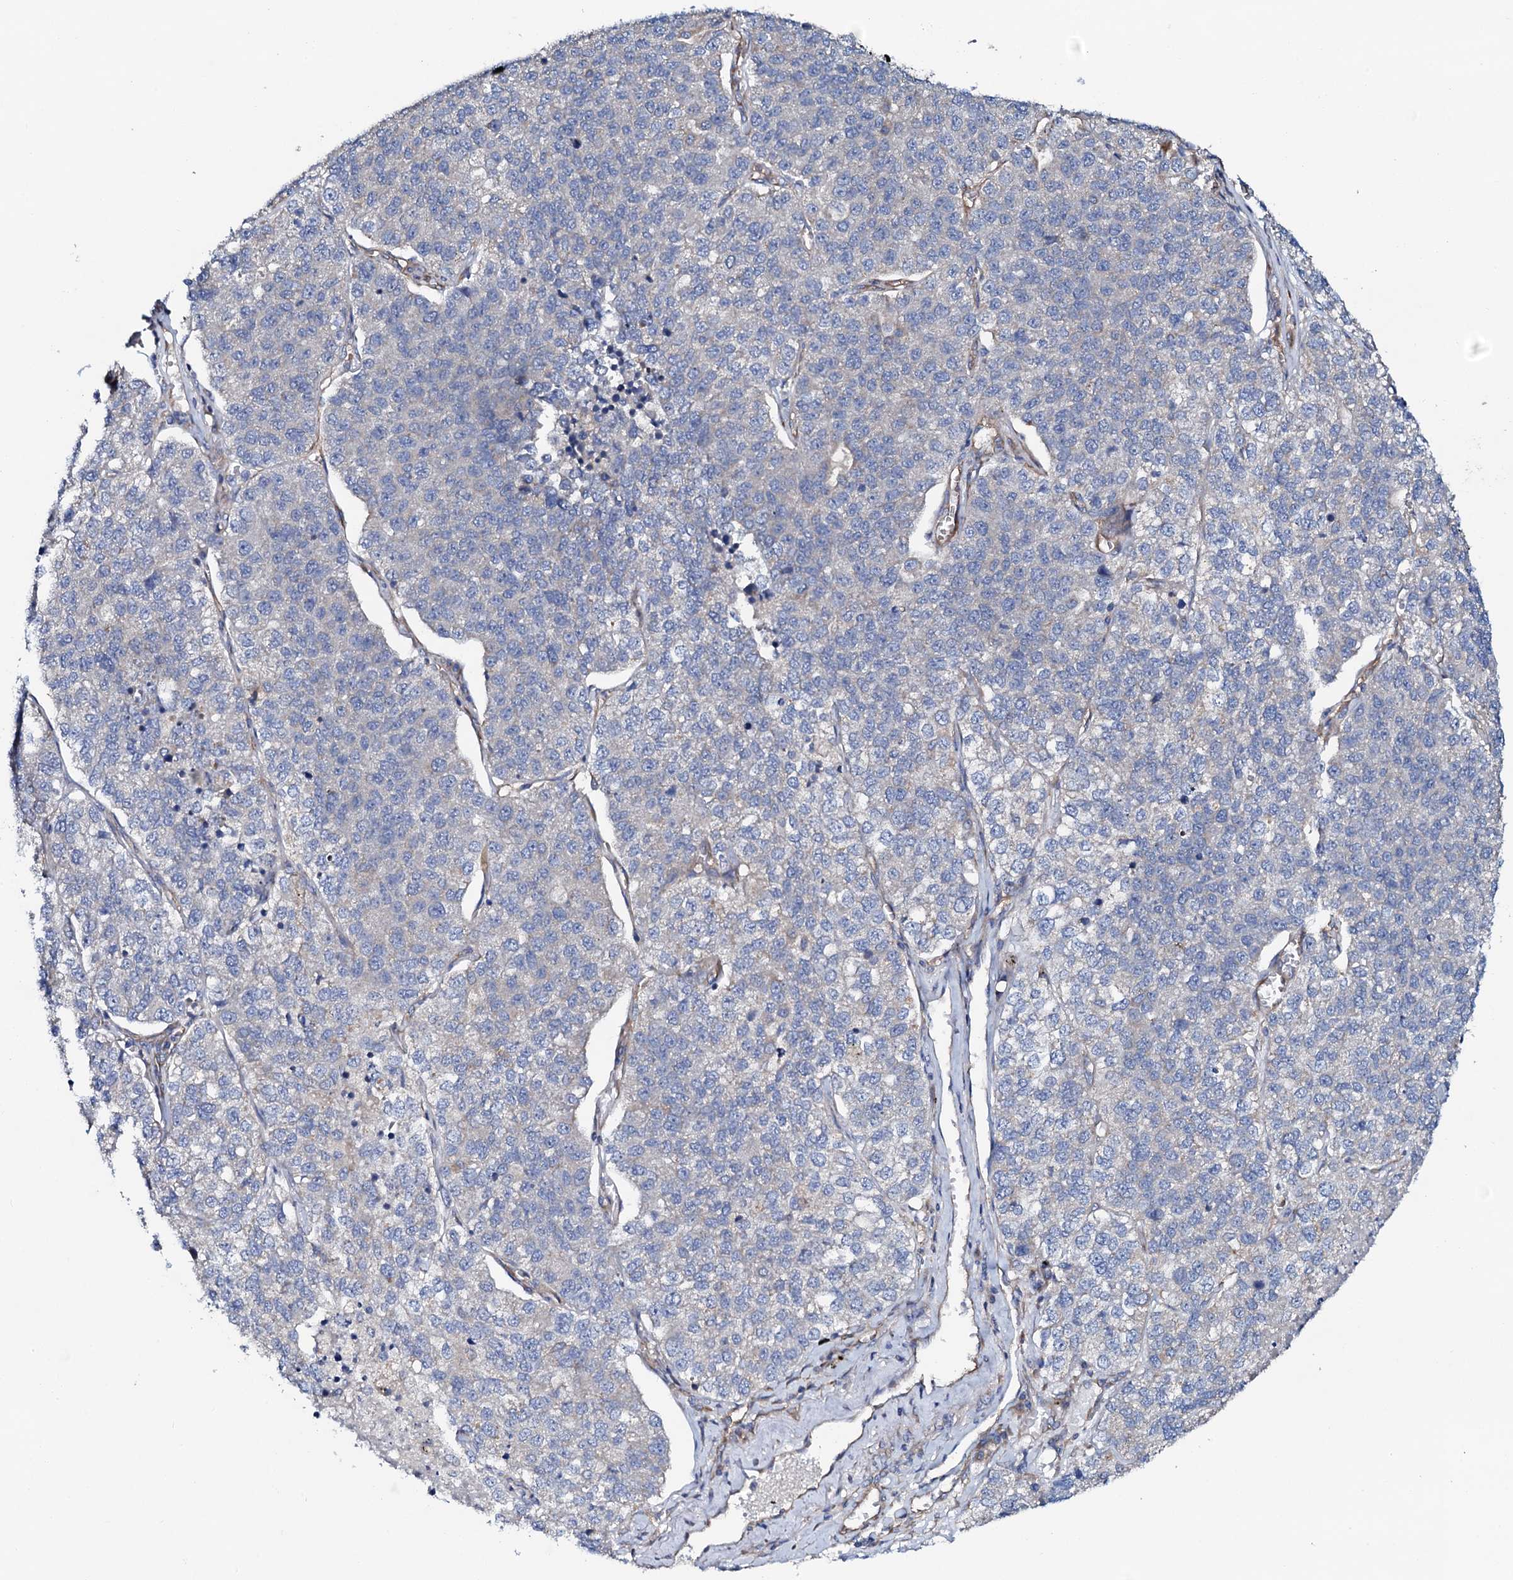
{"staining": {"intensity": "negative", "quantity": "none", "location": "none"}, "tissue": "lung cancer", "cell_type": "Tumor cells", "image_type": "cancer", "snomed": [{"axis": "morphology", "description": "Adenocarcinoma, NOS"}, {"axis": "topography", "description": "Lung"}], "caption": "A histopathology image of human lung cancer is negative for staining in tumor cells. (DAB immunohistochemistry (IHC), high magnification).", "gene": "STARD13", "patient": {"sex": "male", "age": 49}}